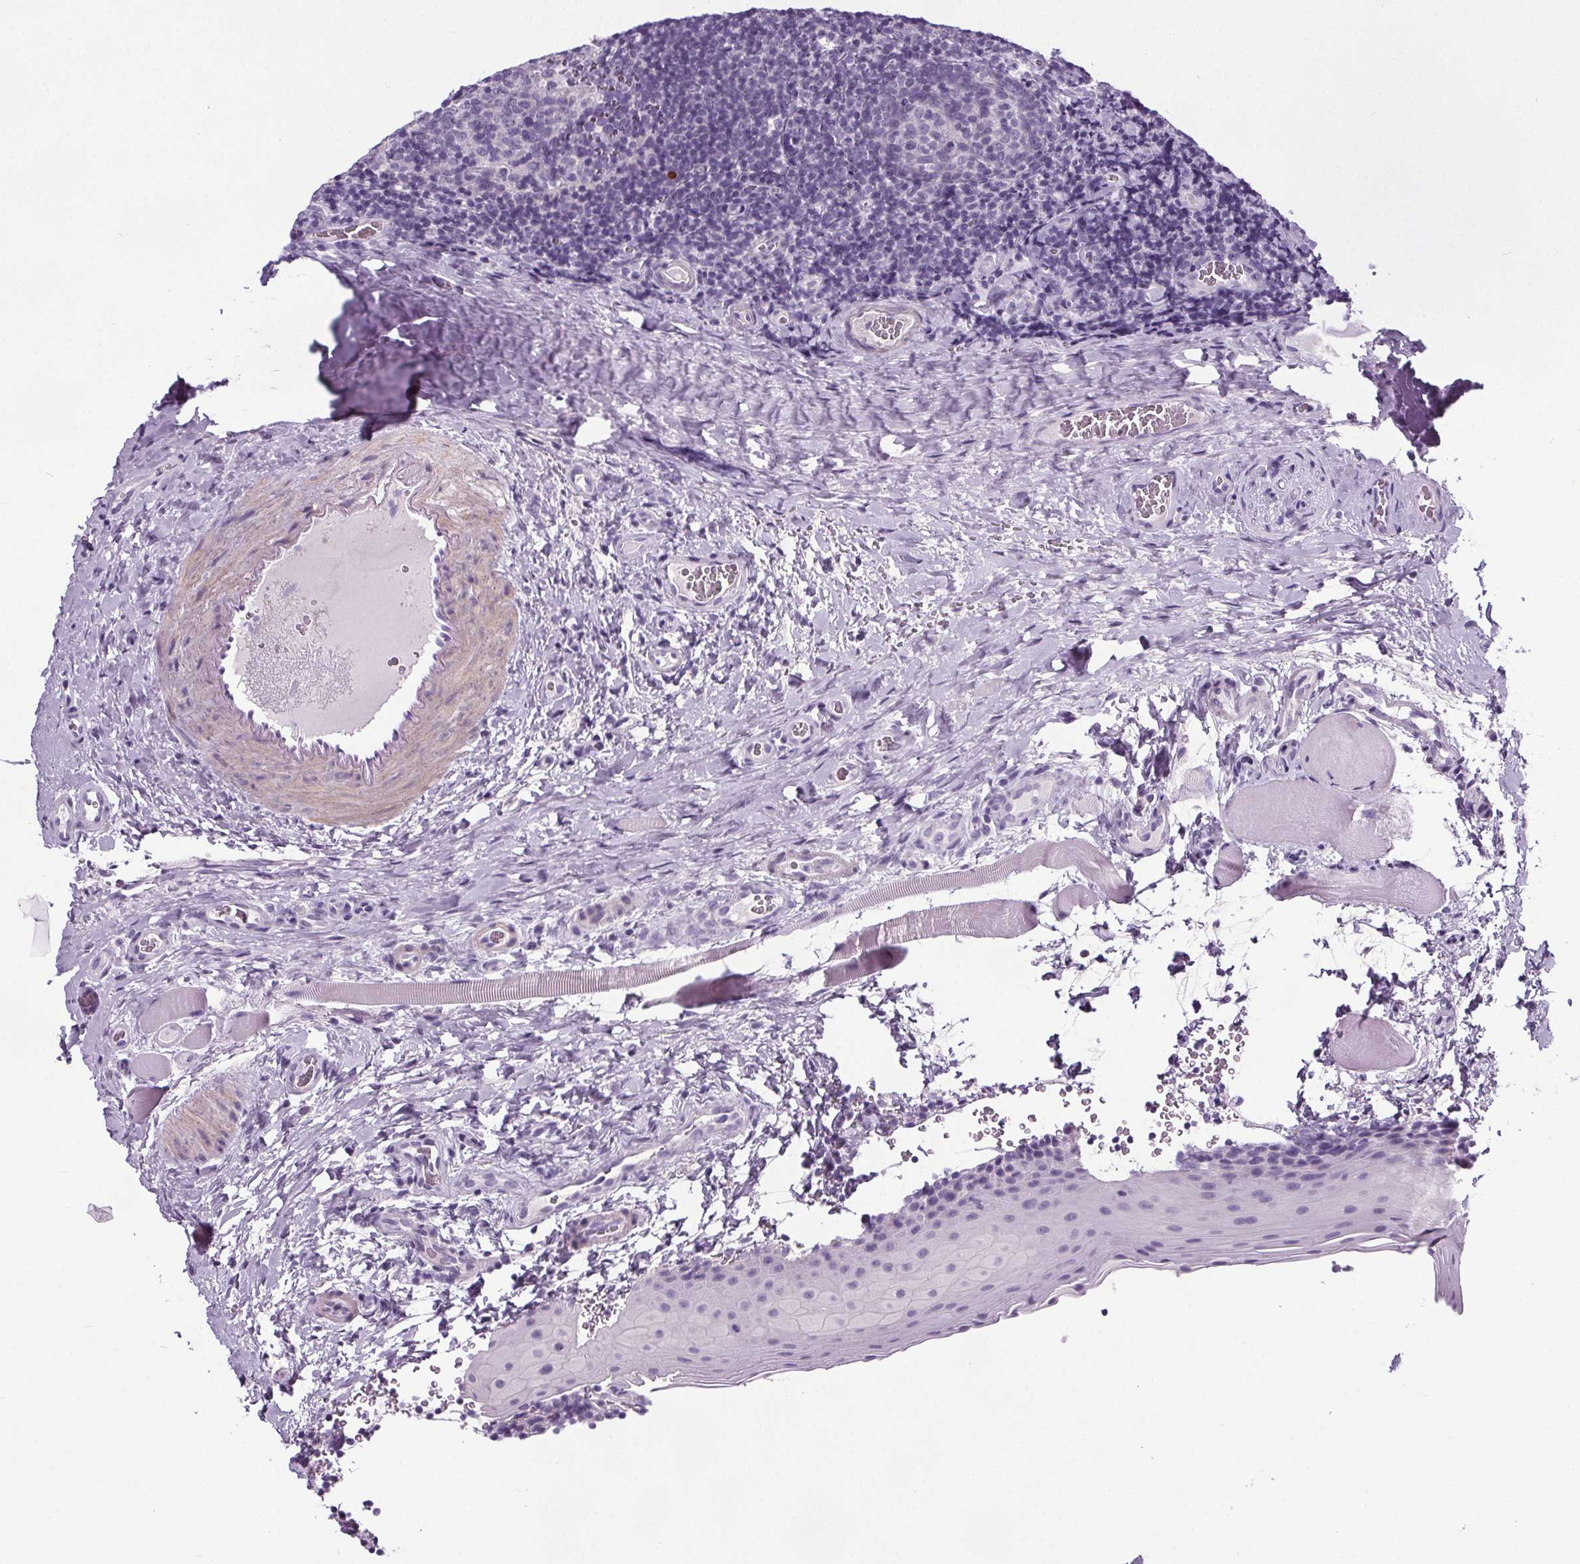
{"staining": {"intensity": "negative", "quantity": "none", "location": "none"}, "tissue": "tonsil", "cell_type": "Germinal center cells", "image_type": "normal", "snomed": [{"axis": "morphology", "description": "Normal tissue, NOS"}, {"axis": "morphology", "description": "Inflammation, NOS"}, {"axis": "topography", "description": "Tonsil"}], "caption": "The IHC micrograph has no significant expression in germinal center cells of tonsil. Brightfield microscopy of immunohistochemistry stained with DAB (brown) and hematoxylin (blue), captured at high magnification.", "gene": "ELAVL2", "patient": {"sex": "female", "age": 31}}